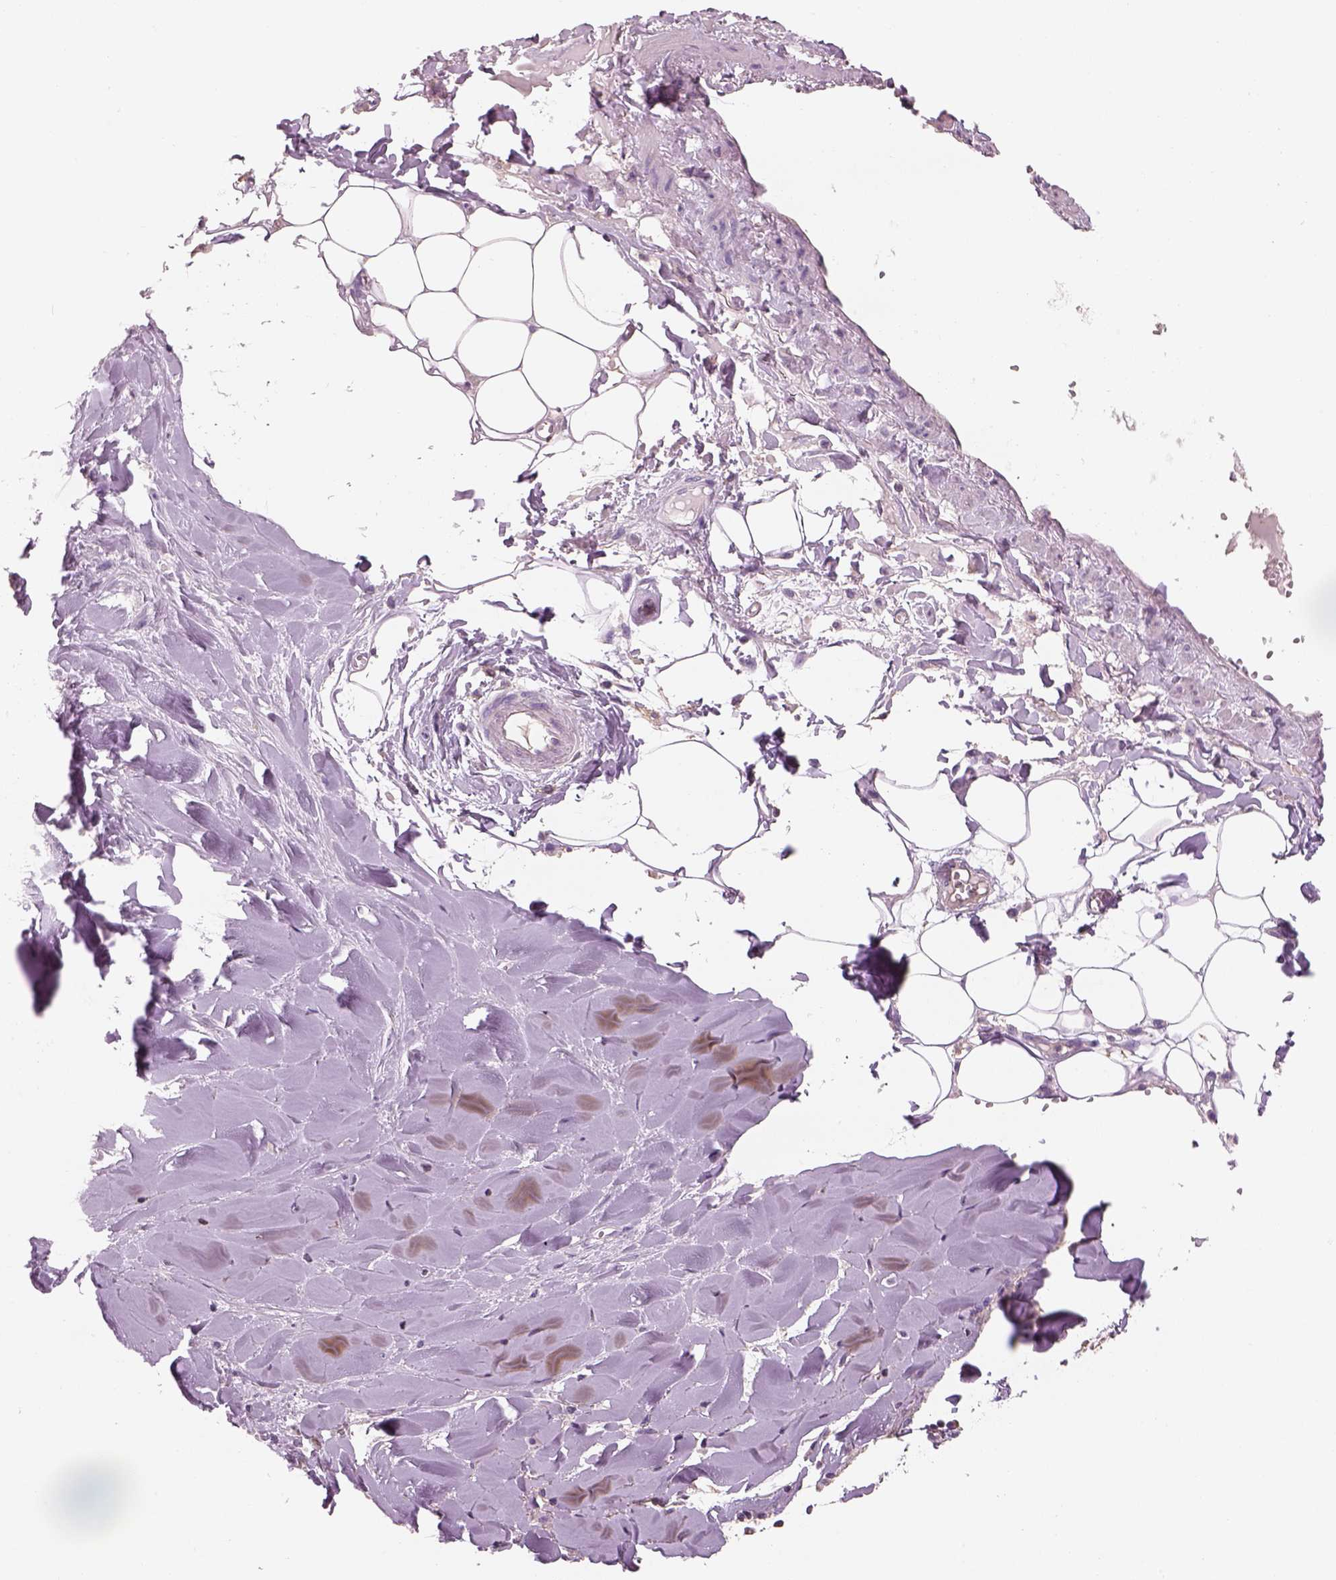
{"staining": {"intensity": "negative", "quantity": "none", "location": "none"}, "tissue": "adipose tissue", "cell_type": "Adipocytes", "image_type": "normal", "snomed": [{"axis": "morphology", "description": "Normal tissue, NOS"}, {"axis": "morphology", "description": "Squamous cell carcinoma, NOS"}, {"axis": "topography", "description": "Cartilage tissue"}, {"axis": "topography", "description": "Bronchus"}, {"axis": "topography", "description": "Lung"}], "caption": "A high-resolution photomicrograph shows immunohistochemistry staining of normal adipose tissue, which shows no significant positivity in adipocytes.", "gene": "OTUD6A", "patient": {"sex": "male", "age": 66}}